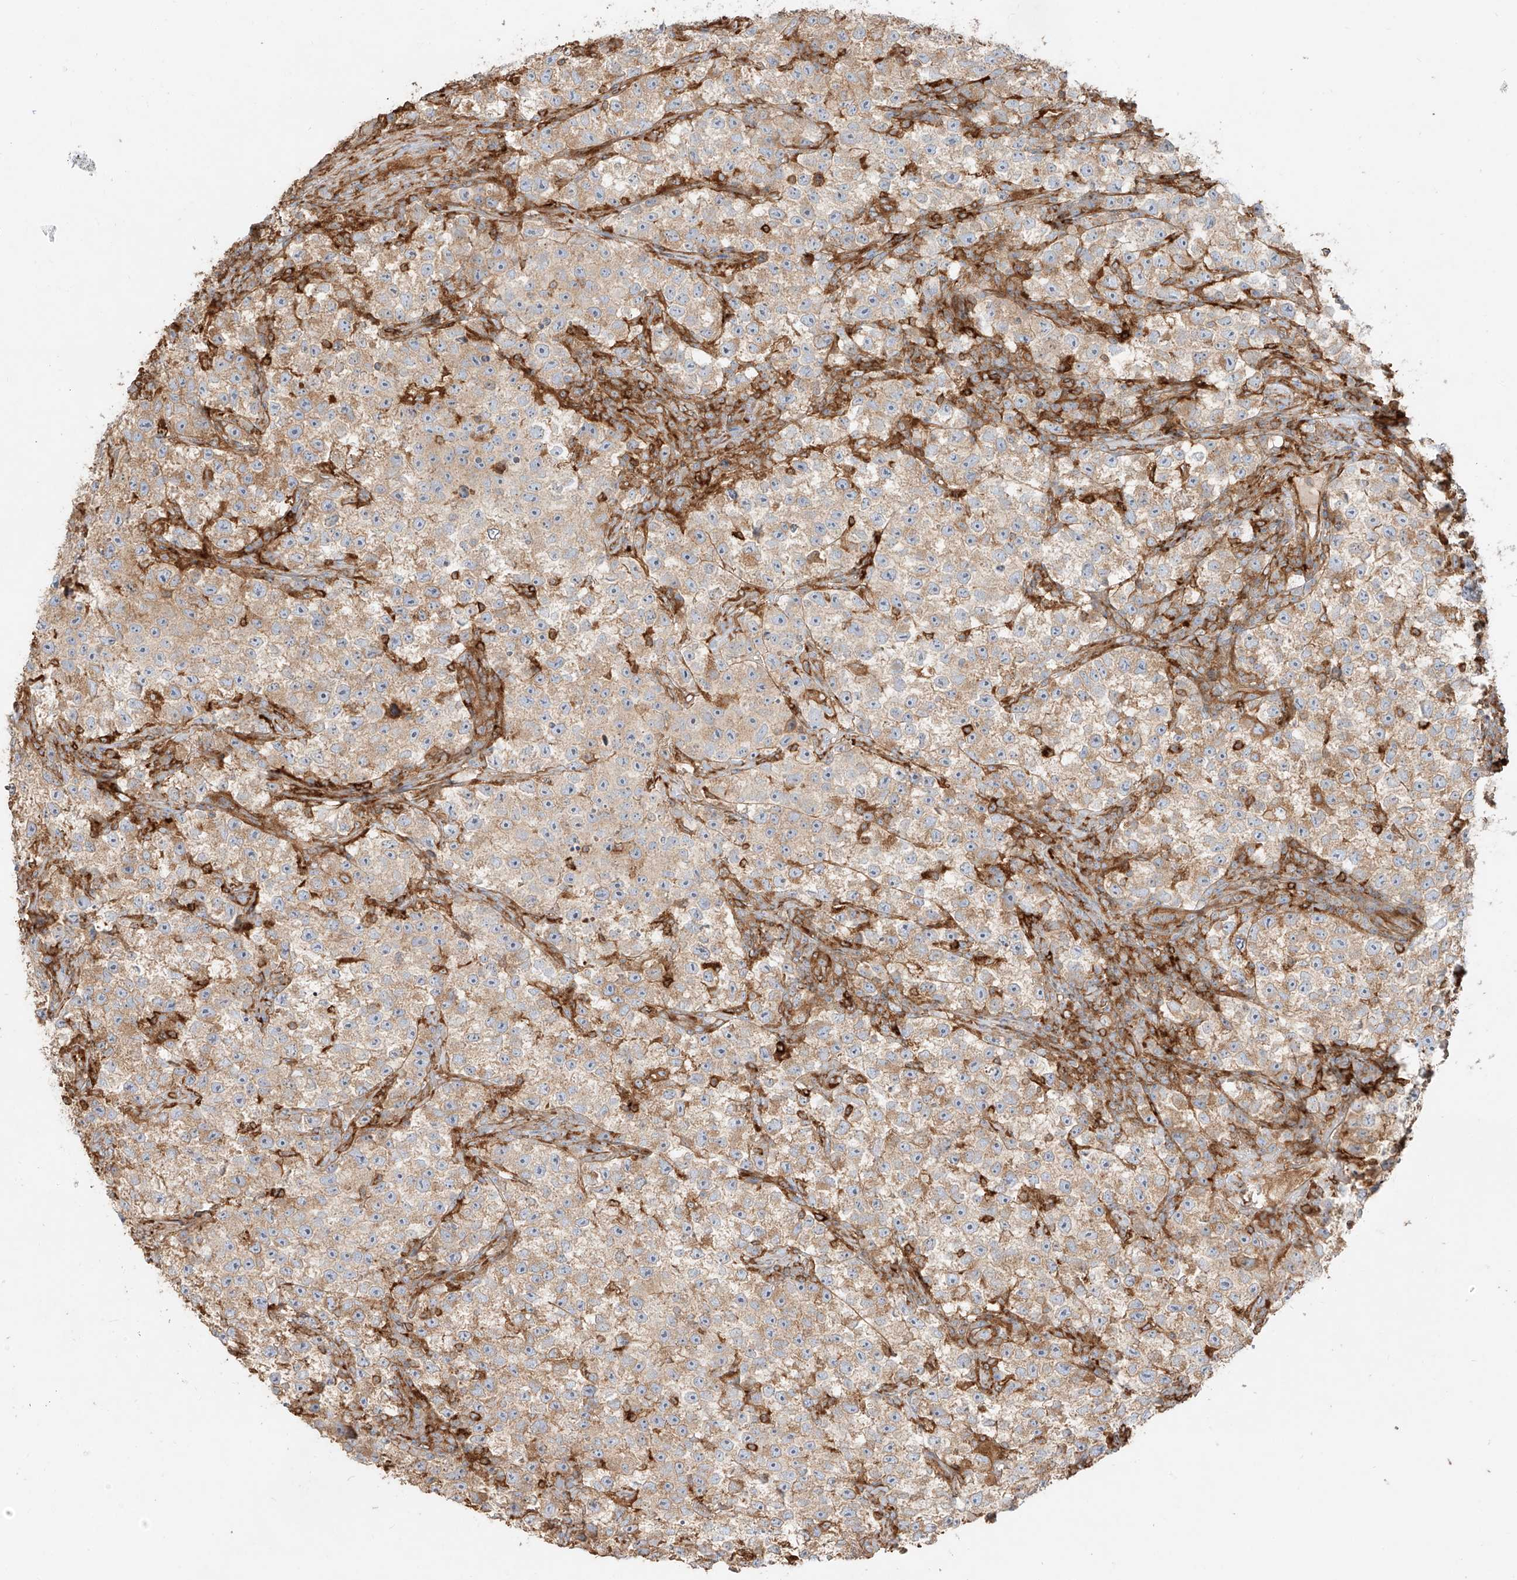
{"staining": {"intensity": "weak", "quantity": ">75%", "location": "cytoplasmic/membranous"}, "tissue": "testis cancer", "cell_type": "Tumor cells", "image_type": "cancer", "snomed": [{"axis": "morphology", "description": "Seminoma, NOS"}, {"axis": "topography", "description": "Testis"}], "caption": "The image exhibits staining of seminoma (testis), revealing weak cytoplasmic/membranous protein staining (brown color) within tumor cells.", "gene": "SNX9", "patient": {"sex": "male", "age": 22}}